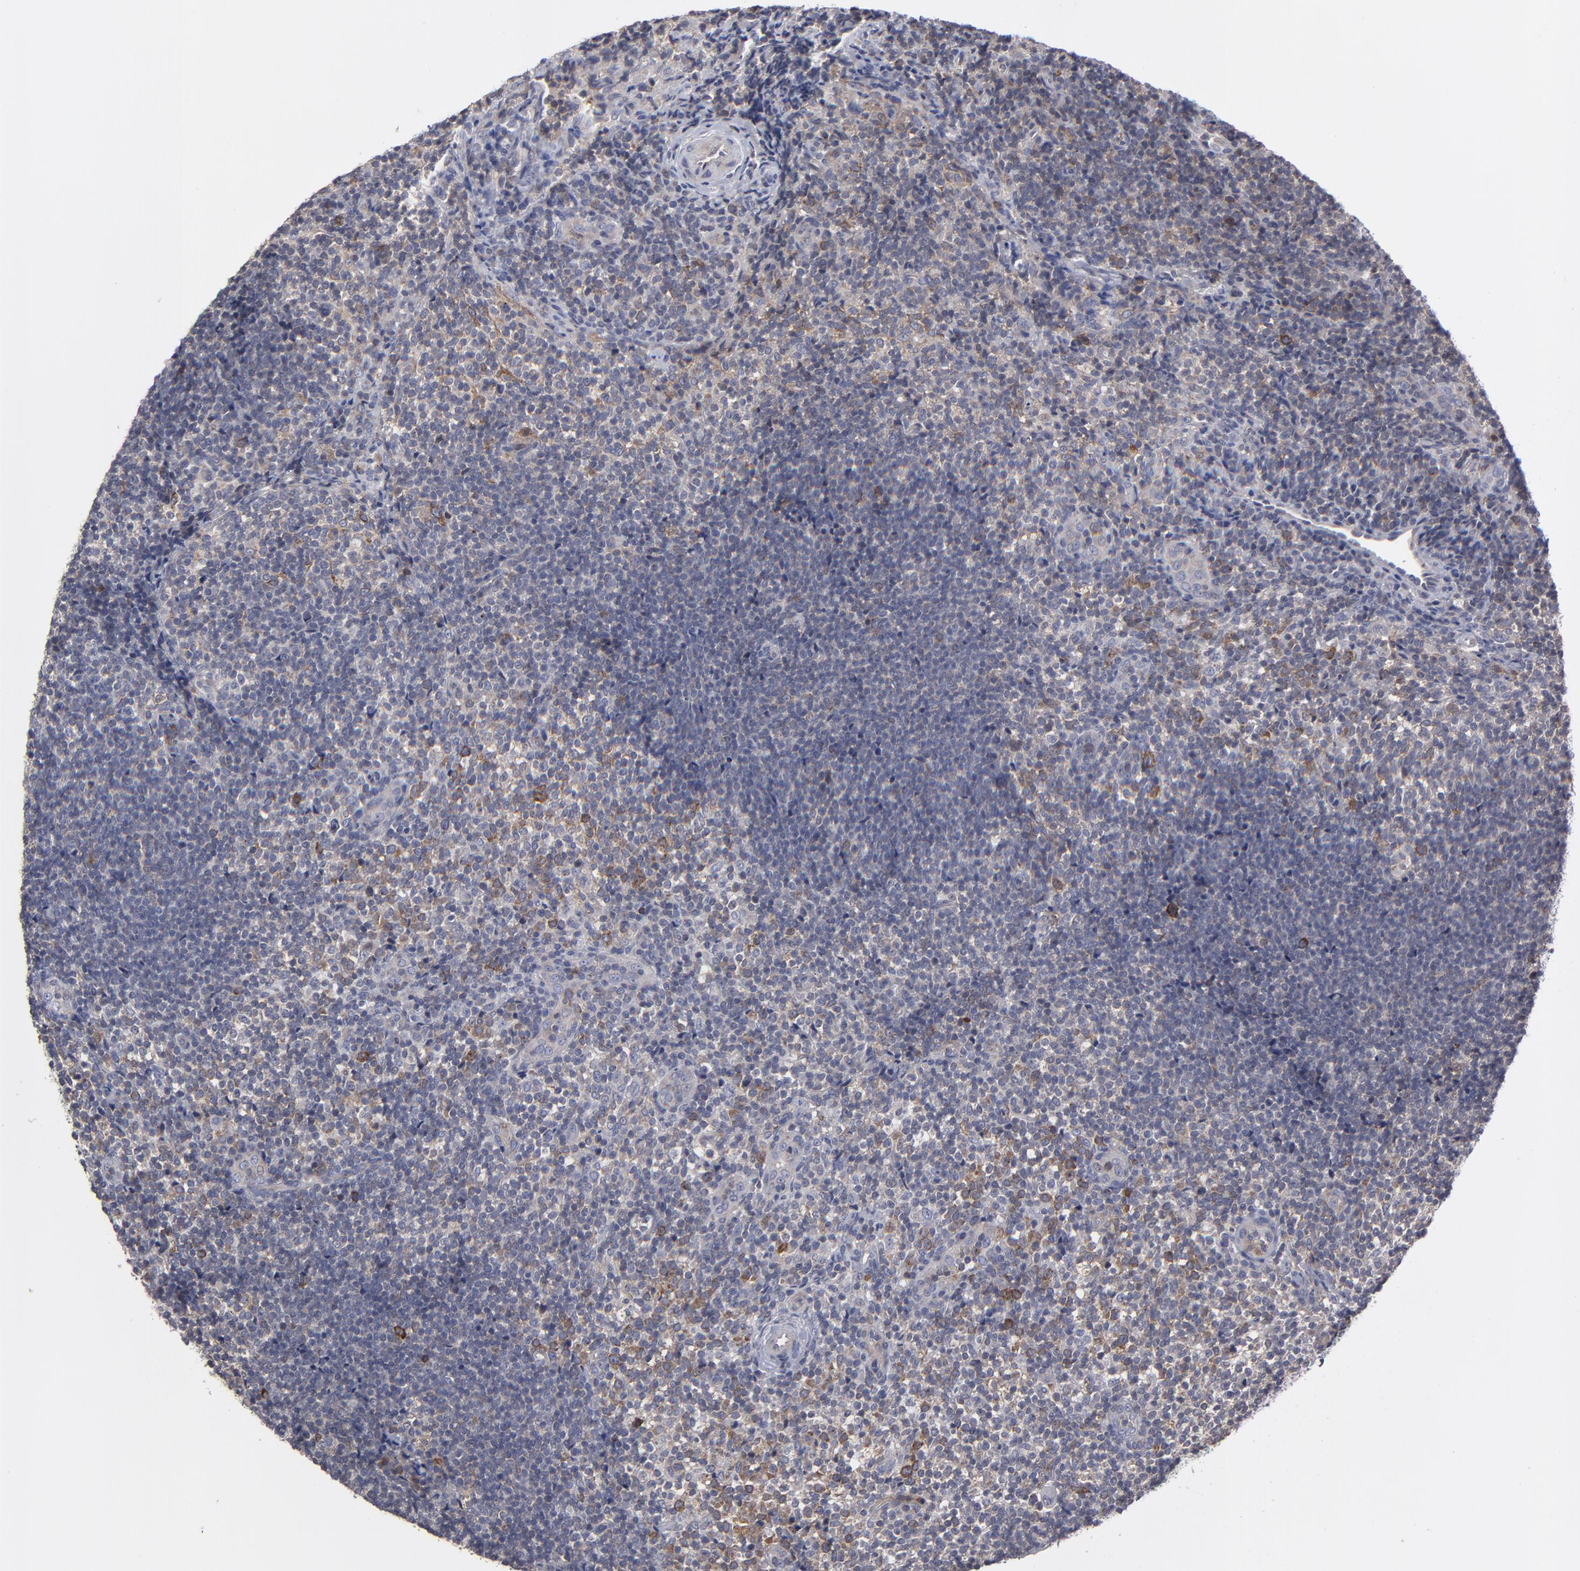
{"staining": {"intensity": "moderate", "quantity": "25%-75%", "location": "cytoplasmic/membranous"}, "tissue": "lymphoma", "cell_type": "Tumor cells", "image_type": "cancer", "snomed": [{"axis": "morphology", "description": "Malignant lymphoma, non-Hodgkin's type, Low grade"}, {"axis": "topography", "description": "Lymph node"}], "caption": "Malignant lymphoma, non-Hodgkin's type (low-grade) tissue reveals moderate cytoplasmic/membranous expression in about 25%-75% of tumor cells, visualized by immunohistochemistry. The staining was performed using DAB to visualize the protein expression in brown, while the nuclei were stained in blue with hematoxylin (Magnification: 20x).", "gene": "CEP97", "patient": {"sex": "female", "age": 76}}